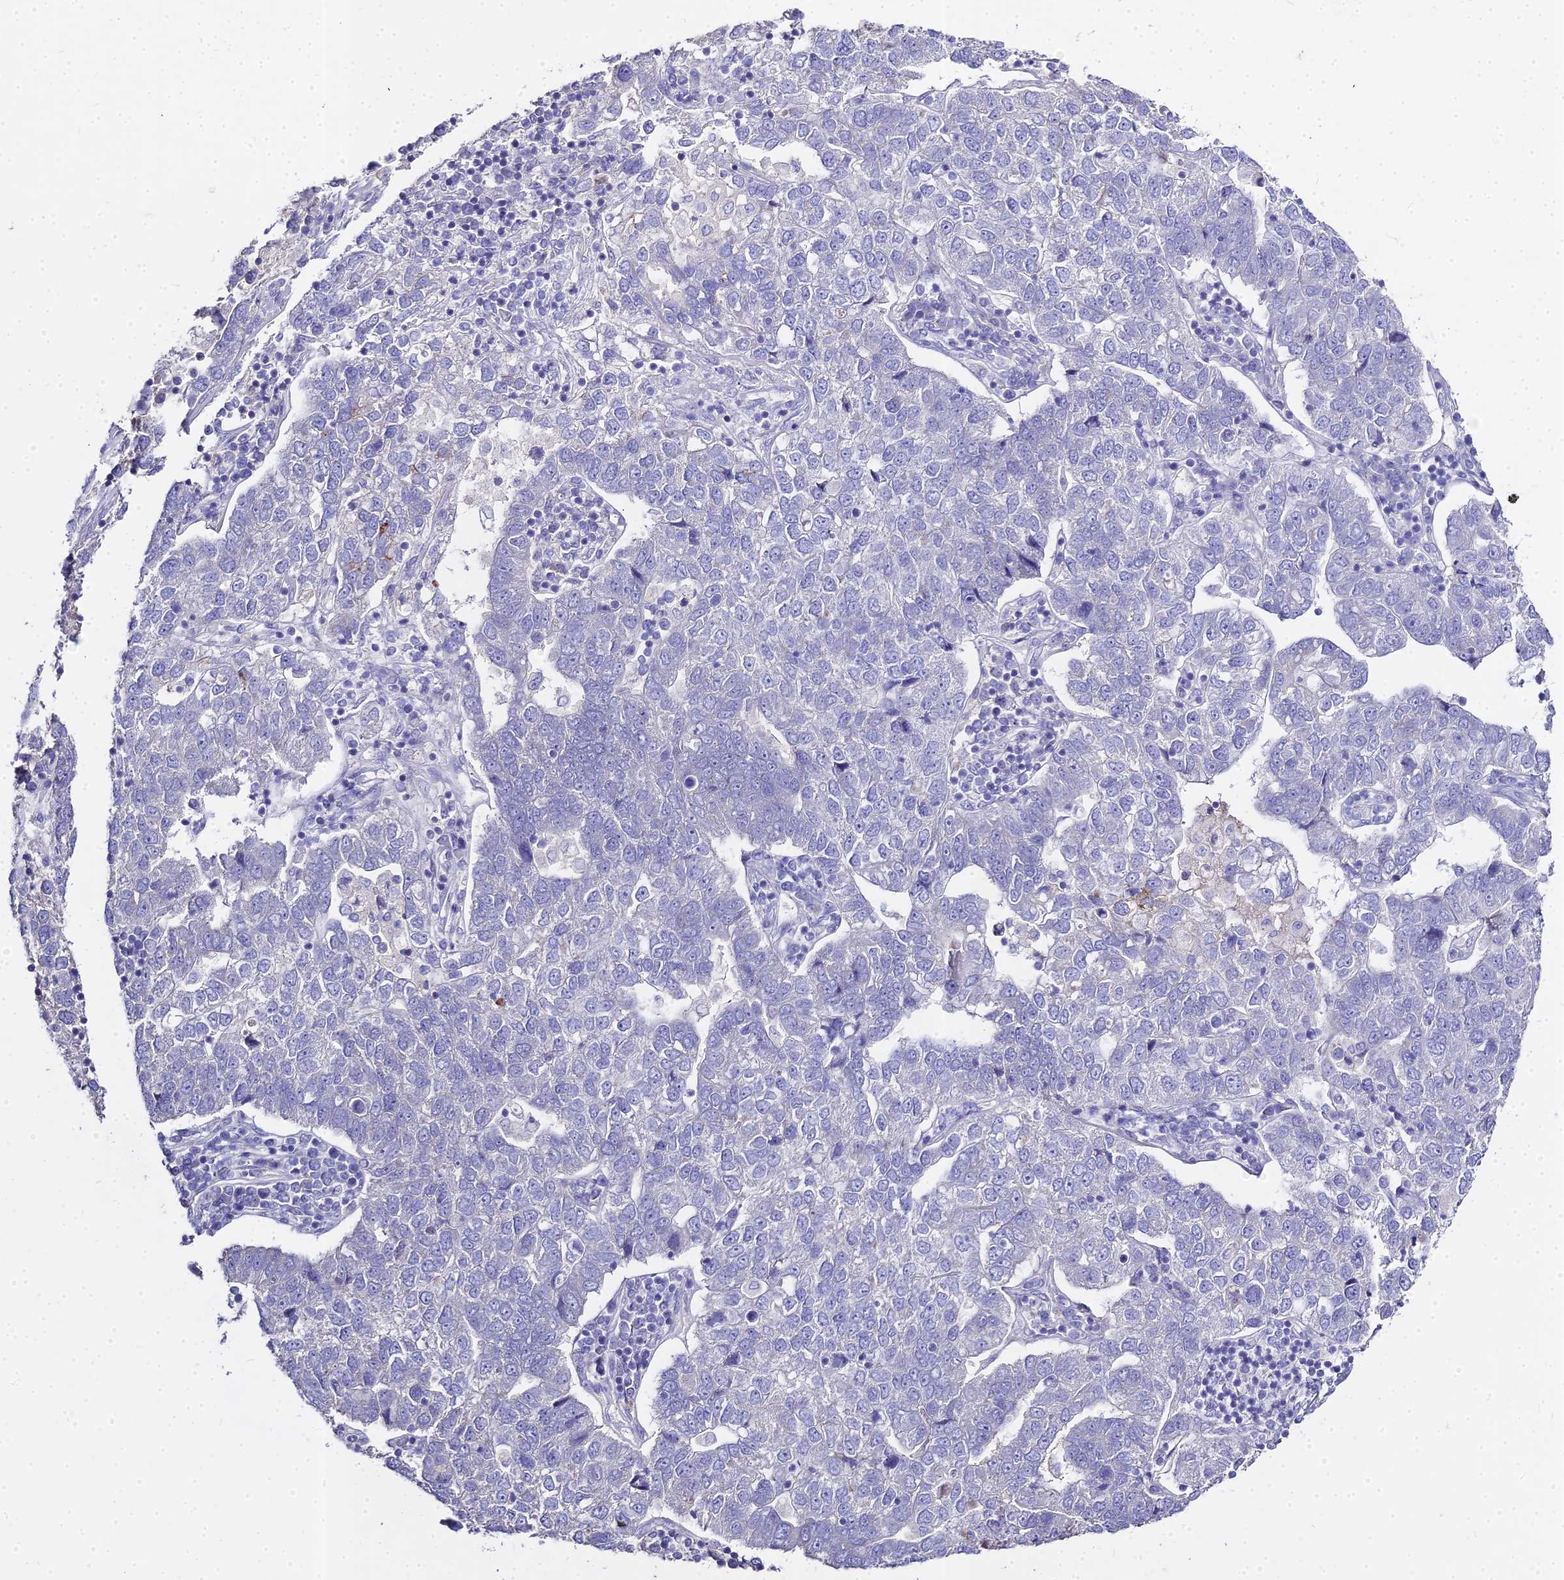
{"staining": {"intensity": "negative", "quantity": "none", "location": "none"}, "tissue": "pancreatic cancer", "cell_type": "Tumor cells", "image_type": "cancer", "snomed": [{"axis": "morphology", "description": "Adenocarcinoma, NOS"}, {"axis": "topography", "description": "Pancreas"}], "caption": "Immunohistochemistry (IHC) micrograph of human pancreatic cancer stained for a protein (brown), which demonstrates no staining in tumor cells.", "gene": "GLYAT", "patient": {"sex": "female", "age": 61}}